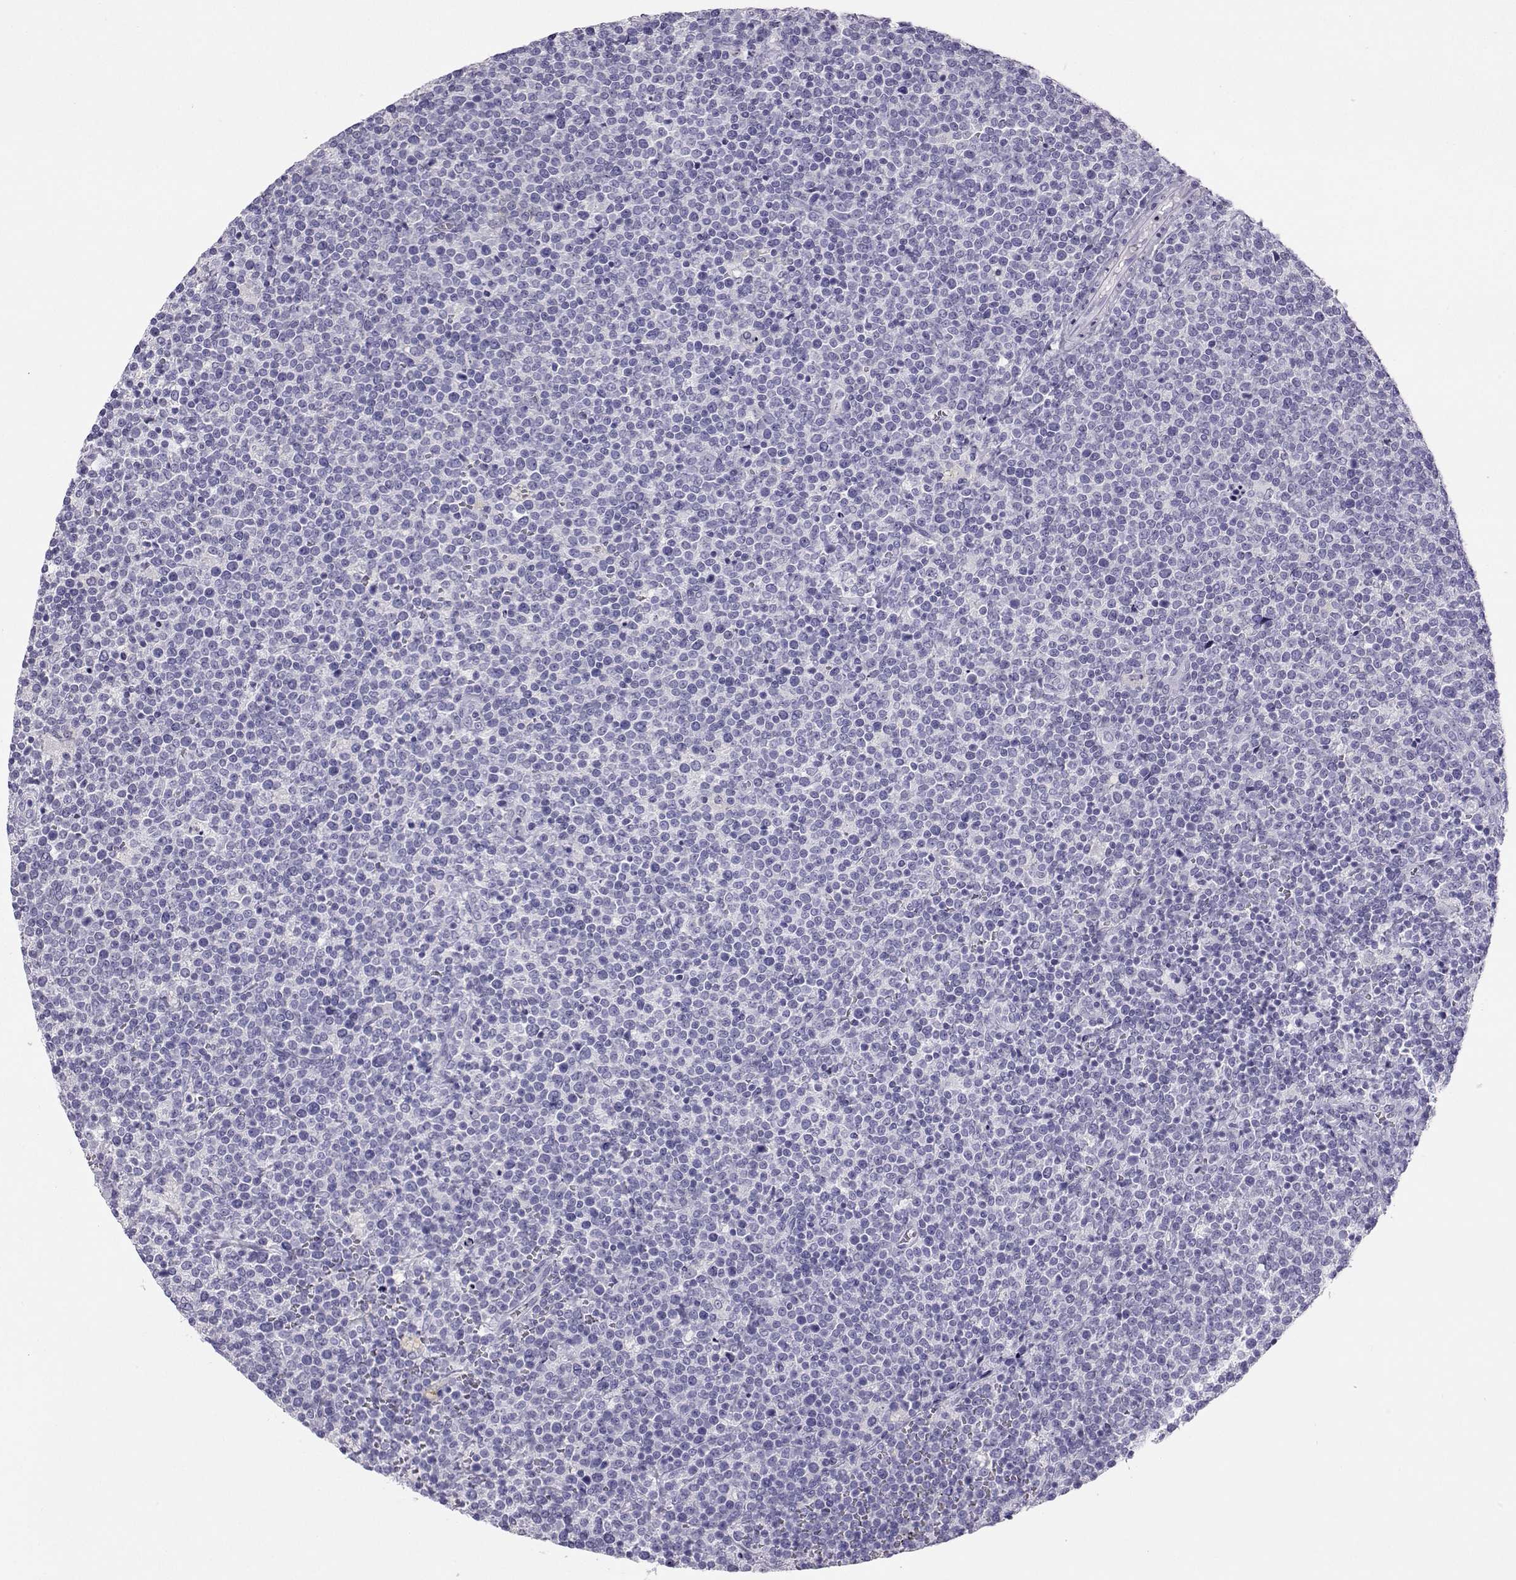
{"staining": {"intensity": "negative", "quantity": "none", "location": "none"}, "tissue": "lymphoma", "cell_type": "Tumor cells", "image_type": "cancer", "snomed": [{"axis": "morphology", "description": "Malignant lymphoma, non-Hodgkin's type, High grade"}, {"axis": "topography", "description": "Lymph node"}], "caption": "Tumor cells show no significant positivity in lymphoma.", "gene": "PLIN4", "patient": {"sex": "male", "age": 61}}